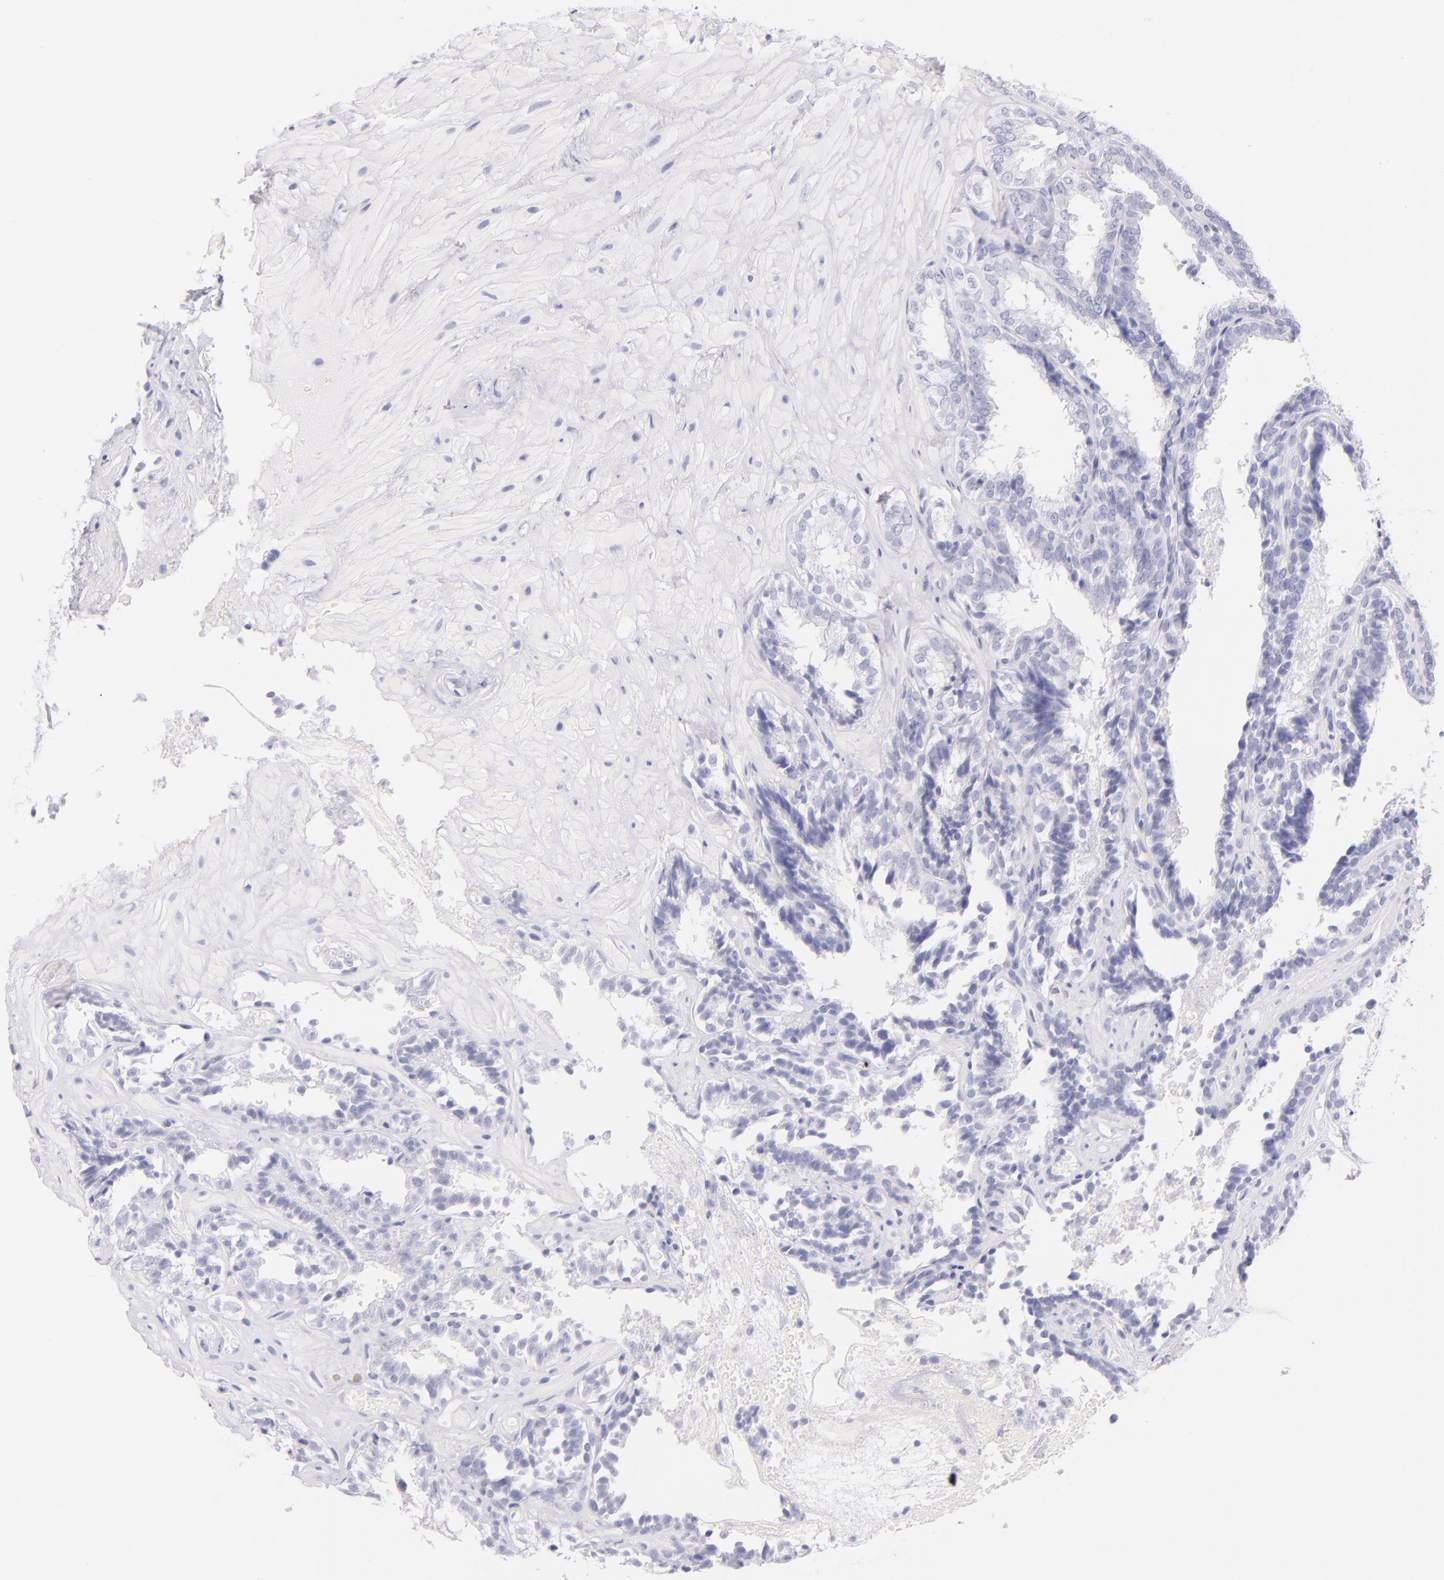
{"staining": {"intensity": "negative", "quantity": "none", "location": "none"}, "tissue": "seminal vesicle", "cell_type": "Glandular cells", "image_type": "normal", "snomed": [{"axis": "morphology", "description": "Normal tissue, NOS"}, {"axis": "topography", "description": "Seminal veicle"}], "caption": "Immunohistochemistry micrograph of unremarkable seminal vesicle: human seminal vesicle stained with DAB demonstrates no significant protein expression in glandular cells.", "gene": "SDC1", "patient": {"sex": "male", "age": 26}}